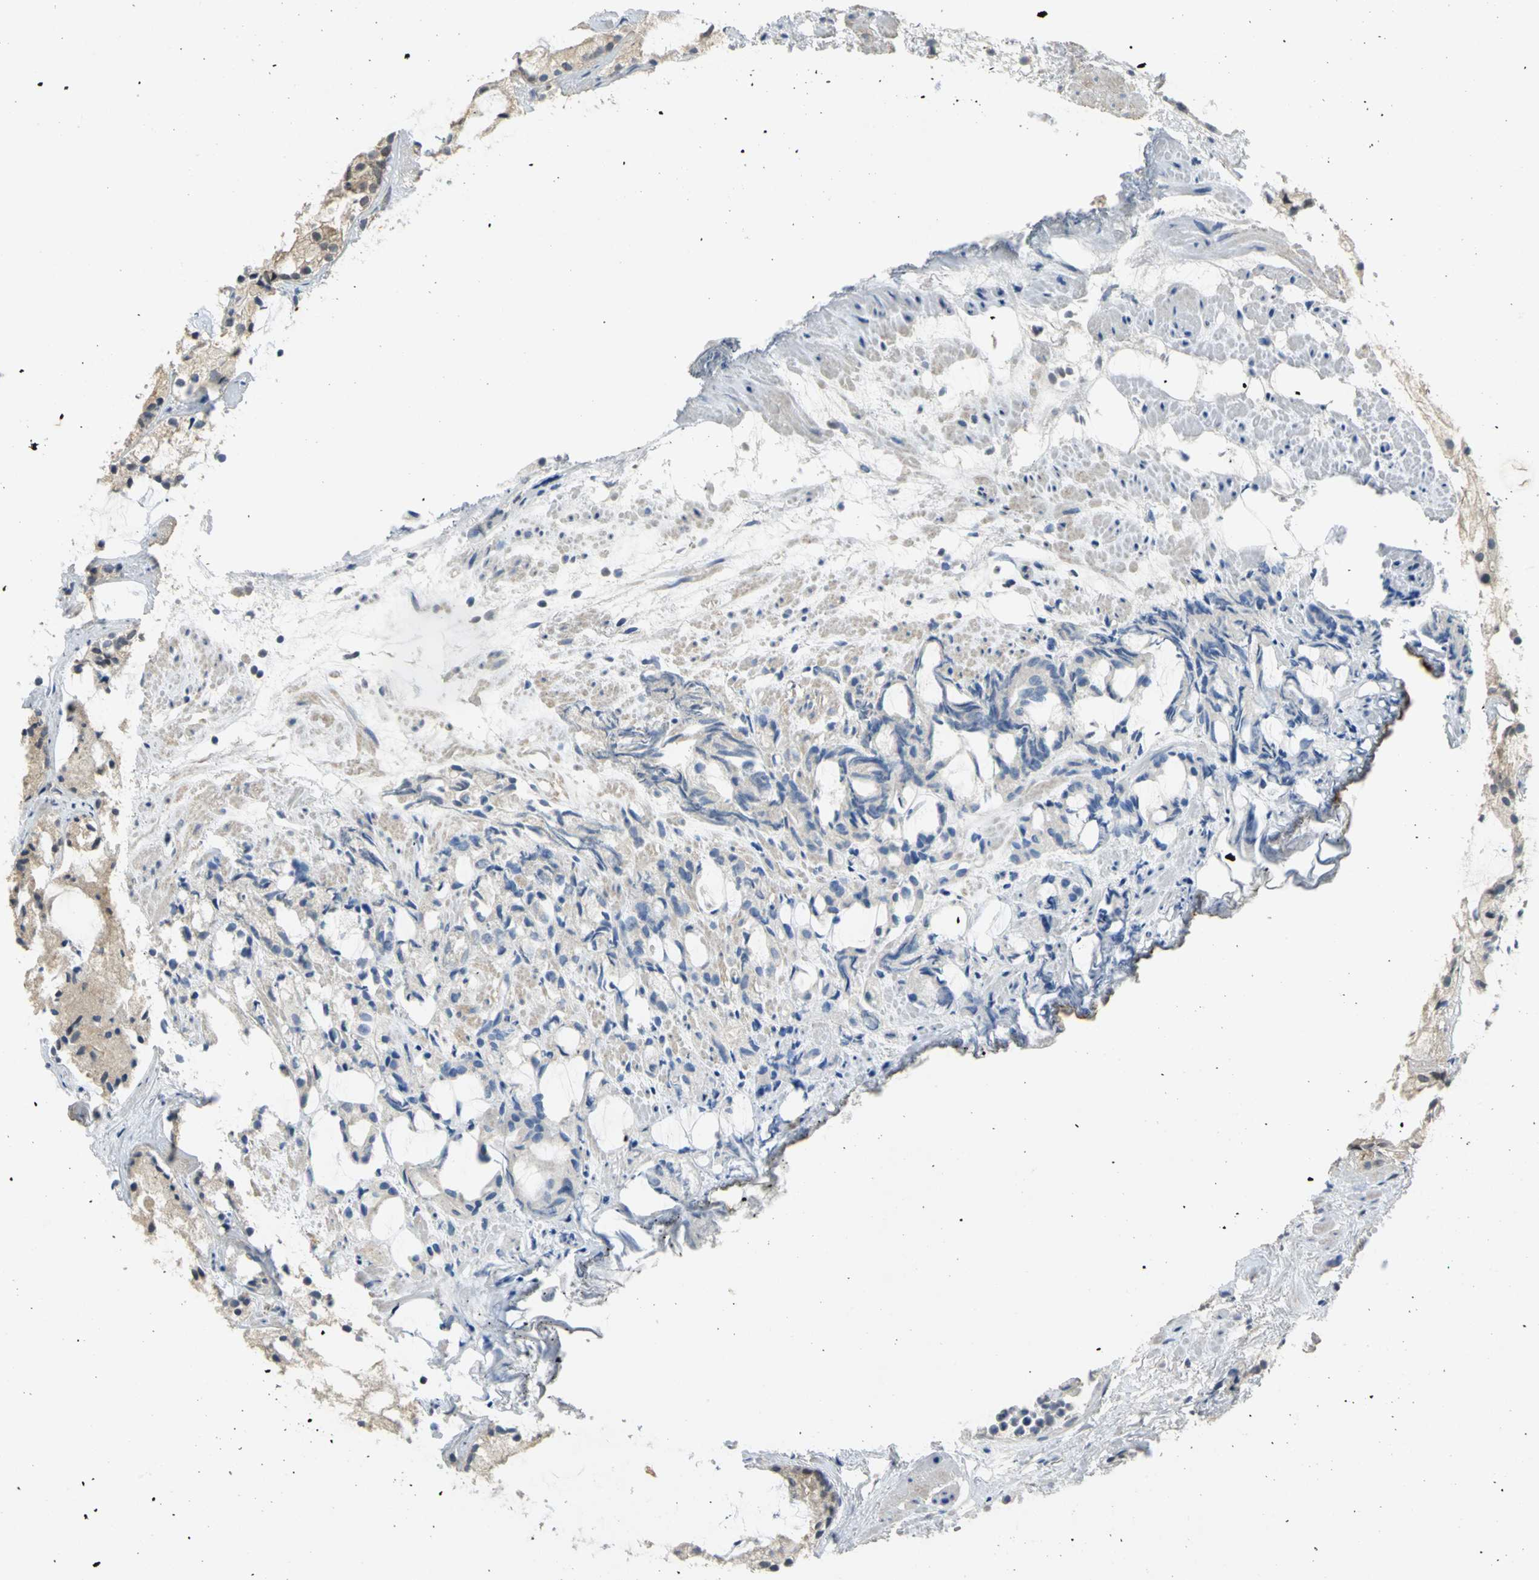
{"staining": {"intensity": "negative", "quantity": "none", "location": "none"}, "tissue": "prostate cancer", "cell_type": "Tumor cells", "image_type": "cancer", "snomed": [{"axis": "morphology", "description": "Adenocarcinoma, High grade"}, {"axis": "topography", "description": "Prostate"}], "caption": "Photomicrograph shows no protein positivity in tumor cells of prostate cancer tissue.", "gene": "PPIA", "patient": {"sex": "male", "age": 85}}